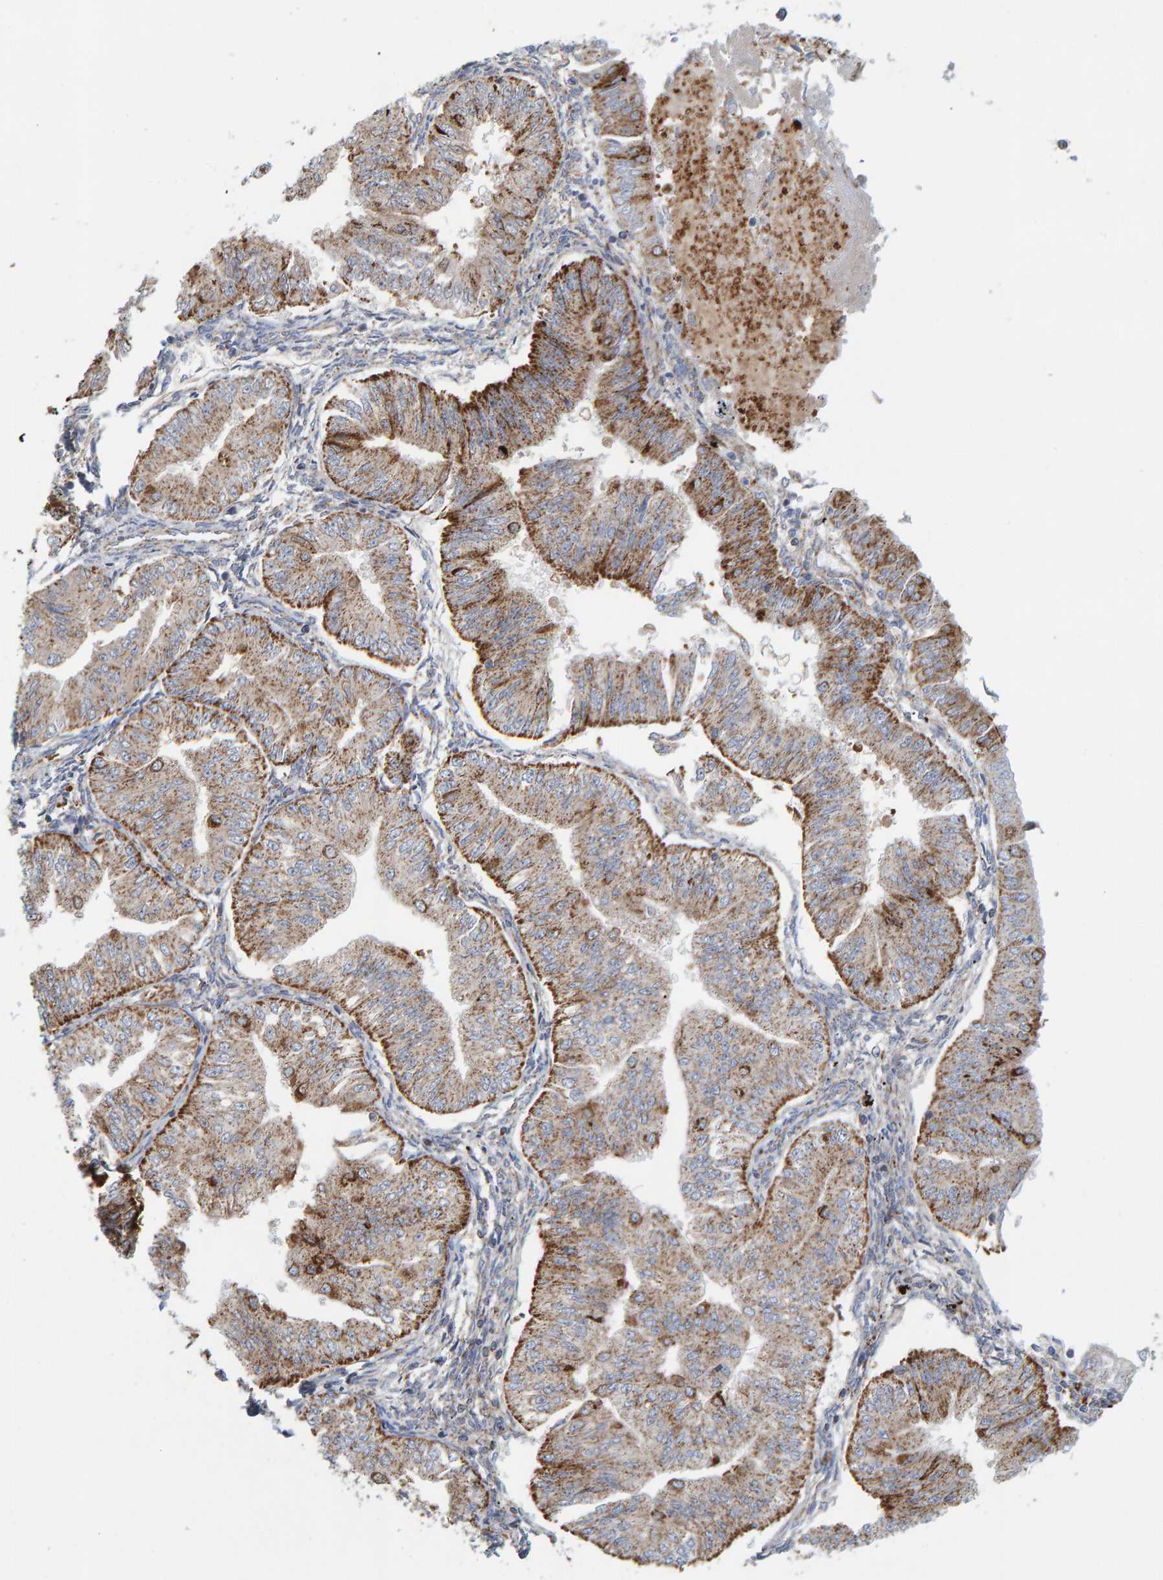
{"staining": {"intensity": "strong", "quantity": ">75%", "location": "cytoplasmic/membranous"}, "tissue": "endometrial cancer", "cell_type": "Tumor cells", "image_type": "cancer", "snomed": [{"axis": "morphology", "description": "Normal tissue, NOS"}, {"axis": "morphology", "description": "Adenocarcinoma, NOS"}, {"axis": "topography", "description": "Endometrium"}], "caption": "Endometrial cancer (adenocarcinoma) stained with DAB immunohistochemistry shows high levels of strong cytoplasmic/membranous positivity in approximately >75% of tumor cells.", "gene": "B9D1", "patient": {"sex": "female", "age": 53}}